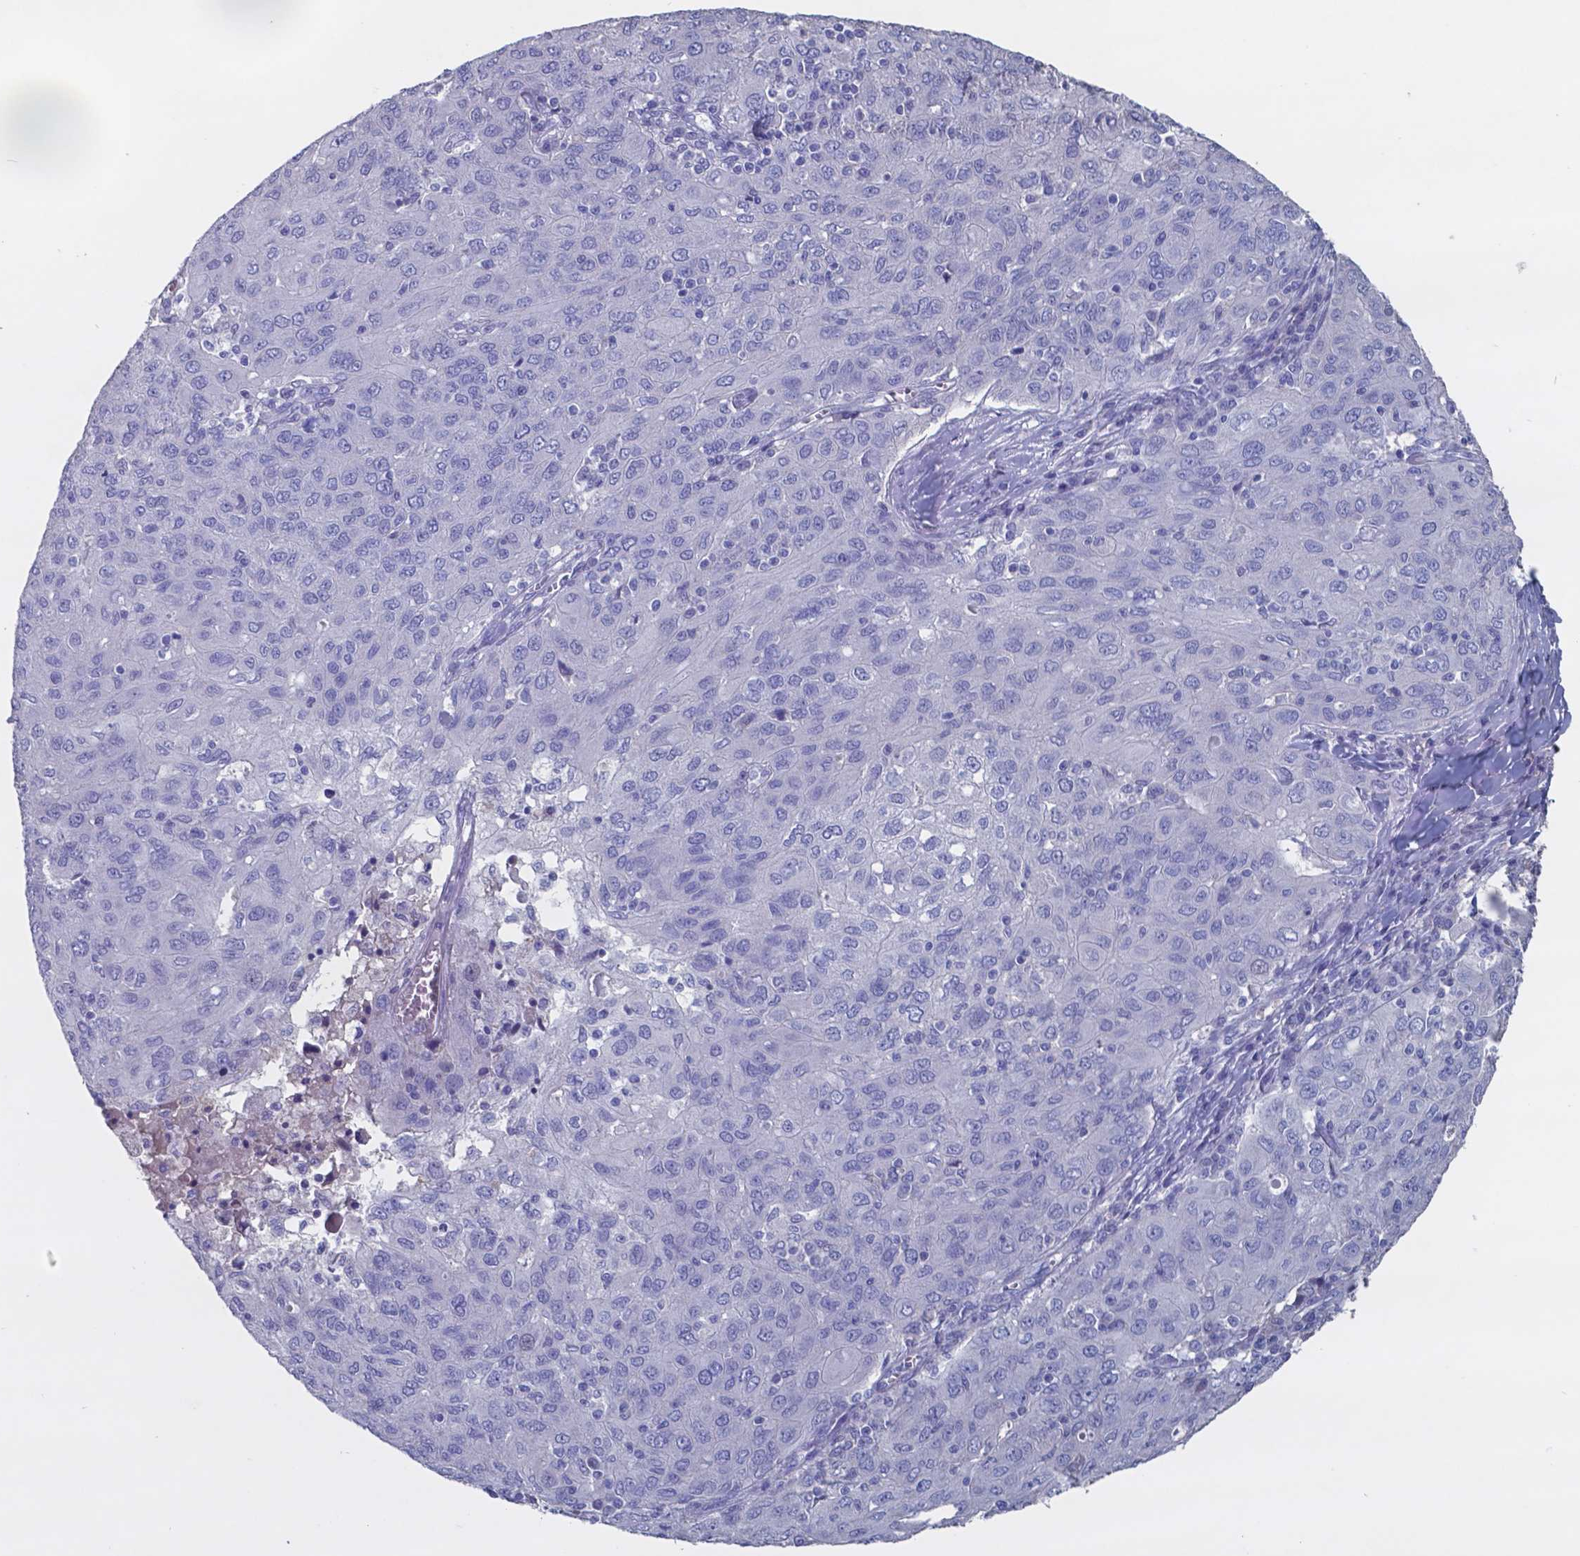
{"staining": {"intensity": "negative", "quantity": "none", "location": "none"}, "tissue": "ovarian cancer", "cell_type": "Tumor cells", "image_type": "cancer", "snomed": [{"axis": "morphology", "description": "Carcinoma, endometroid"}, {"axis": "topography", "description": "Ovary"}], "caption": "IHC histopathology image of ovarian cancer (endometroid carcinoma) stained for a protein (brown), which reveals no expression in tumor cells.", "gene": "TTR", "patient": {"sex": "female", "age": 50}}